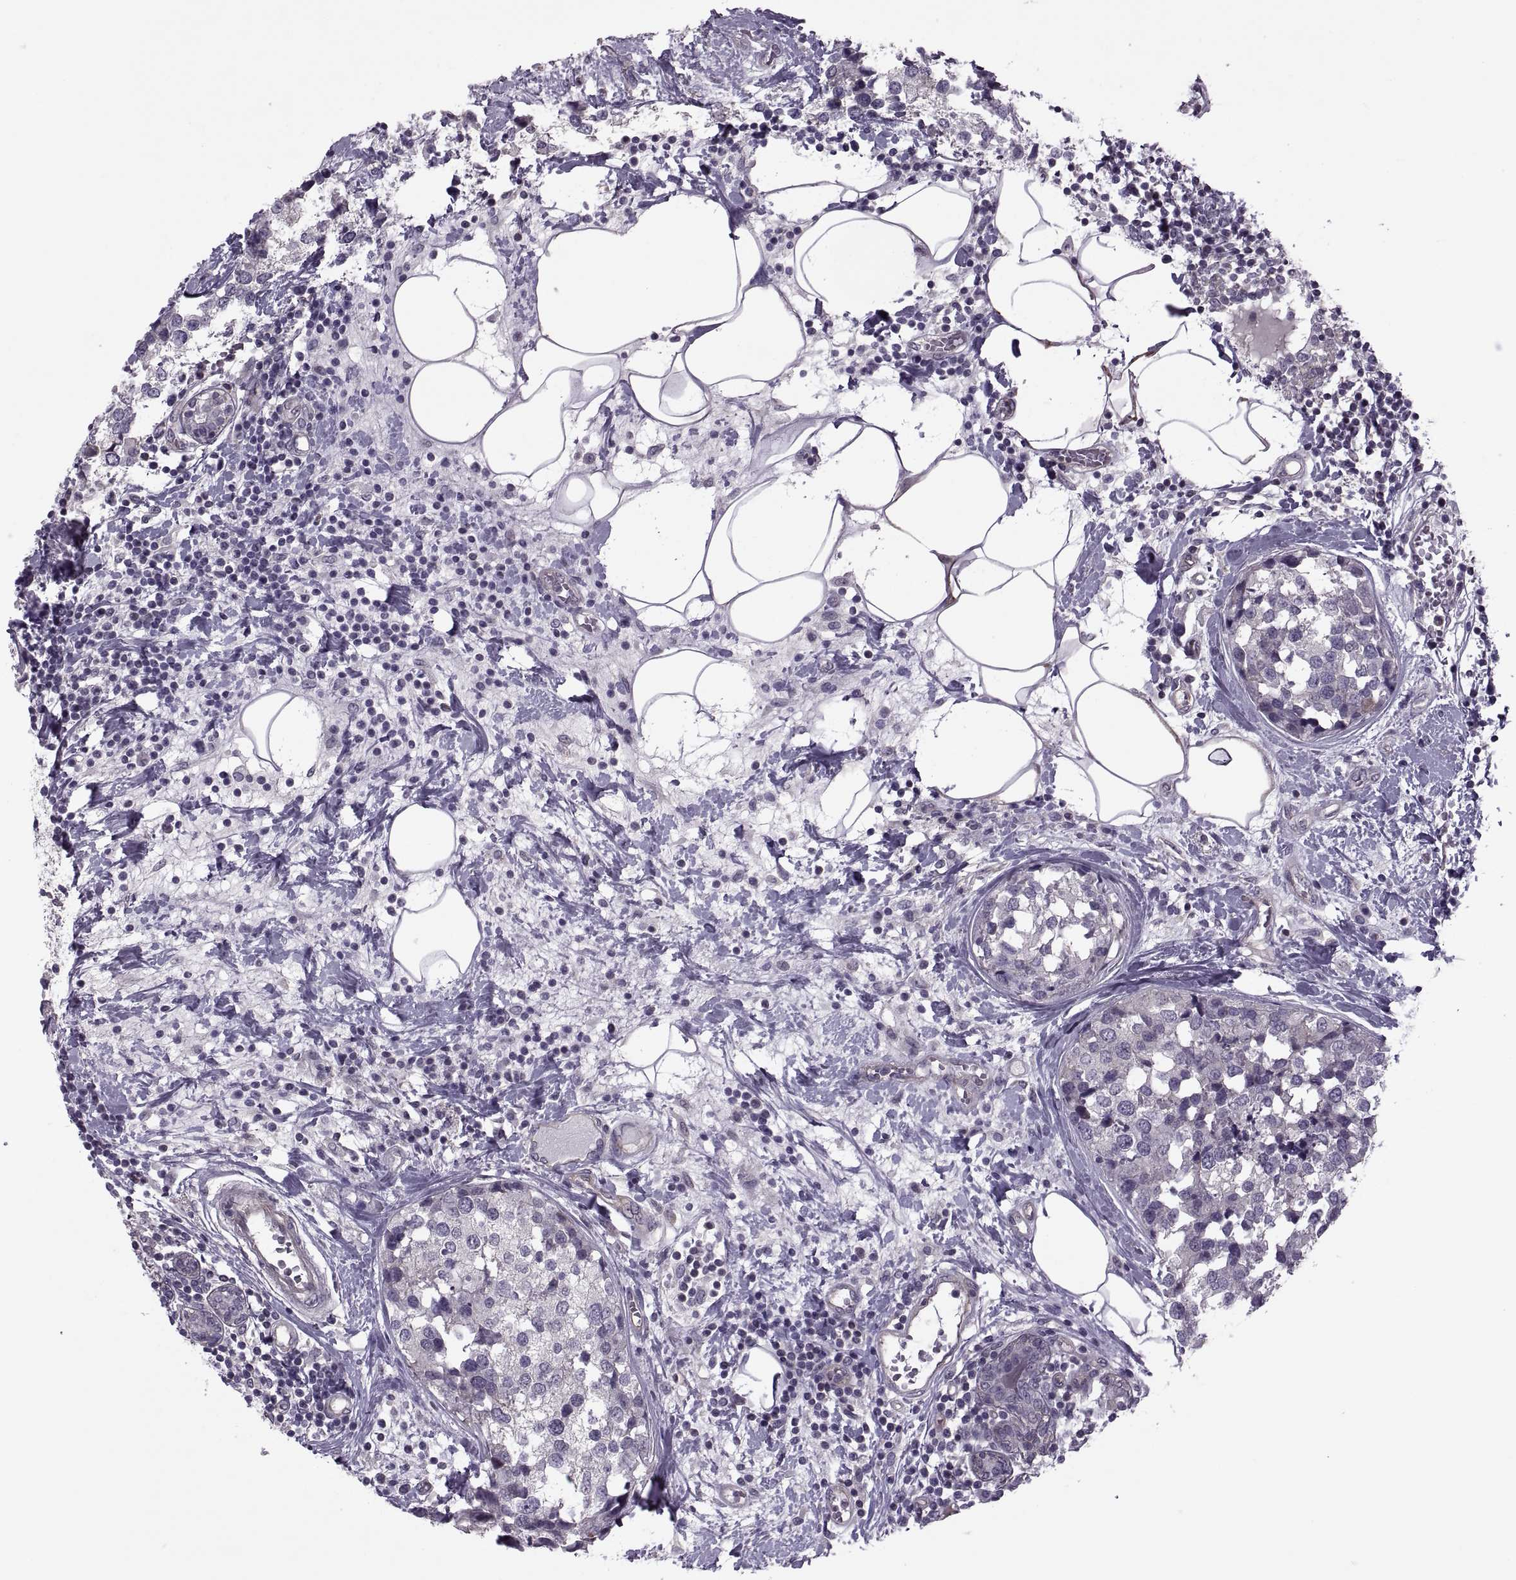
{"staining": {"intensity": "negative", "quantity": "none", "location": "none"}, "tissue": "breast cancer", "cell_type": "Tumor cells", "image_type": "cancer", "snomed": [{"axis": "morphology", "description": "Lobular carcinoma"}, {"axis": "topography", "description": "Breast"}], "caption": "Photomicrograph shows no protein expression in tumor cells of breast cancer tissue.", "gene": "ODF3", "patient": {"sex": "female", "age": 59}}